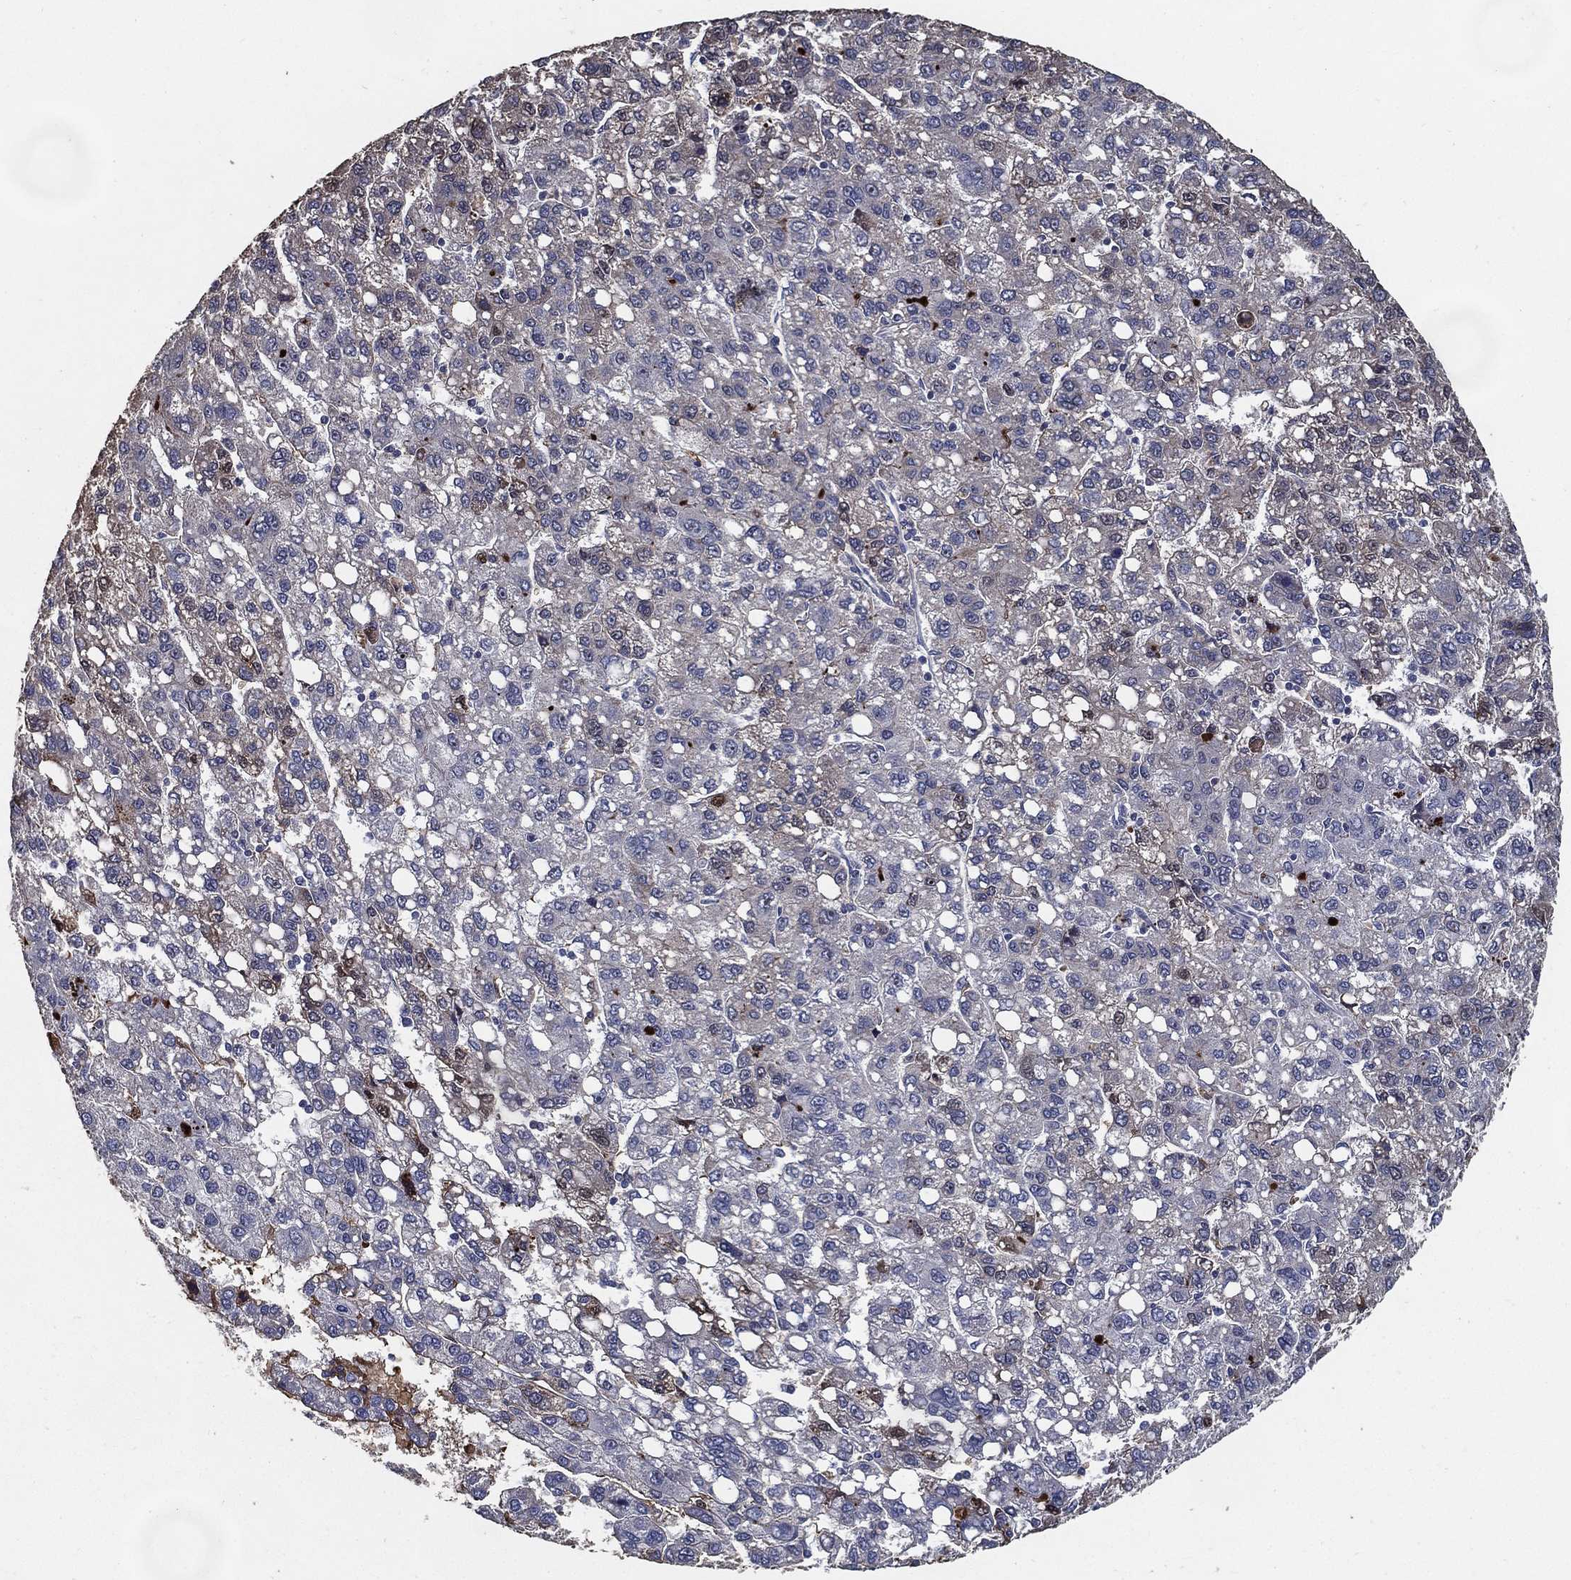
{"staining": {"intensity": "negative", "quantity": "none", "location": "none"}, "tissue": "liver cancer", "cell_type": "Tumor cells", "image_type": "cancer", "snomed": [{"axis": "morphology", "description": "Carcinoma, Hepatocellular, NOS"}, {"axis": "topography", "description": "Liver"}], "caption": "Human liver hepatocellular carcinoma stained for a protein using IHC shows no staining in tumor cells.", "gene": "EFNA1", "patient": {"sex": "female", "age": 82}}